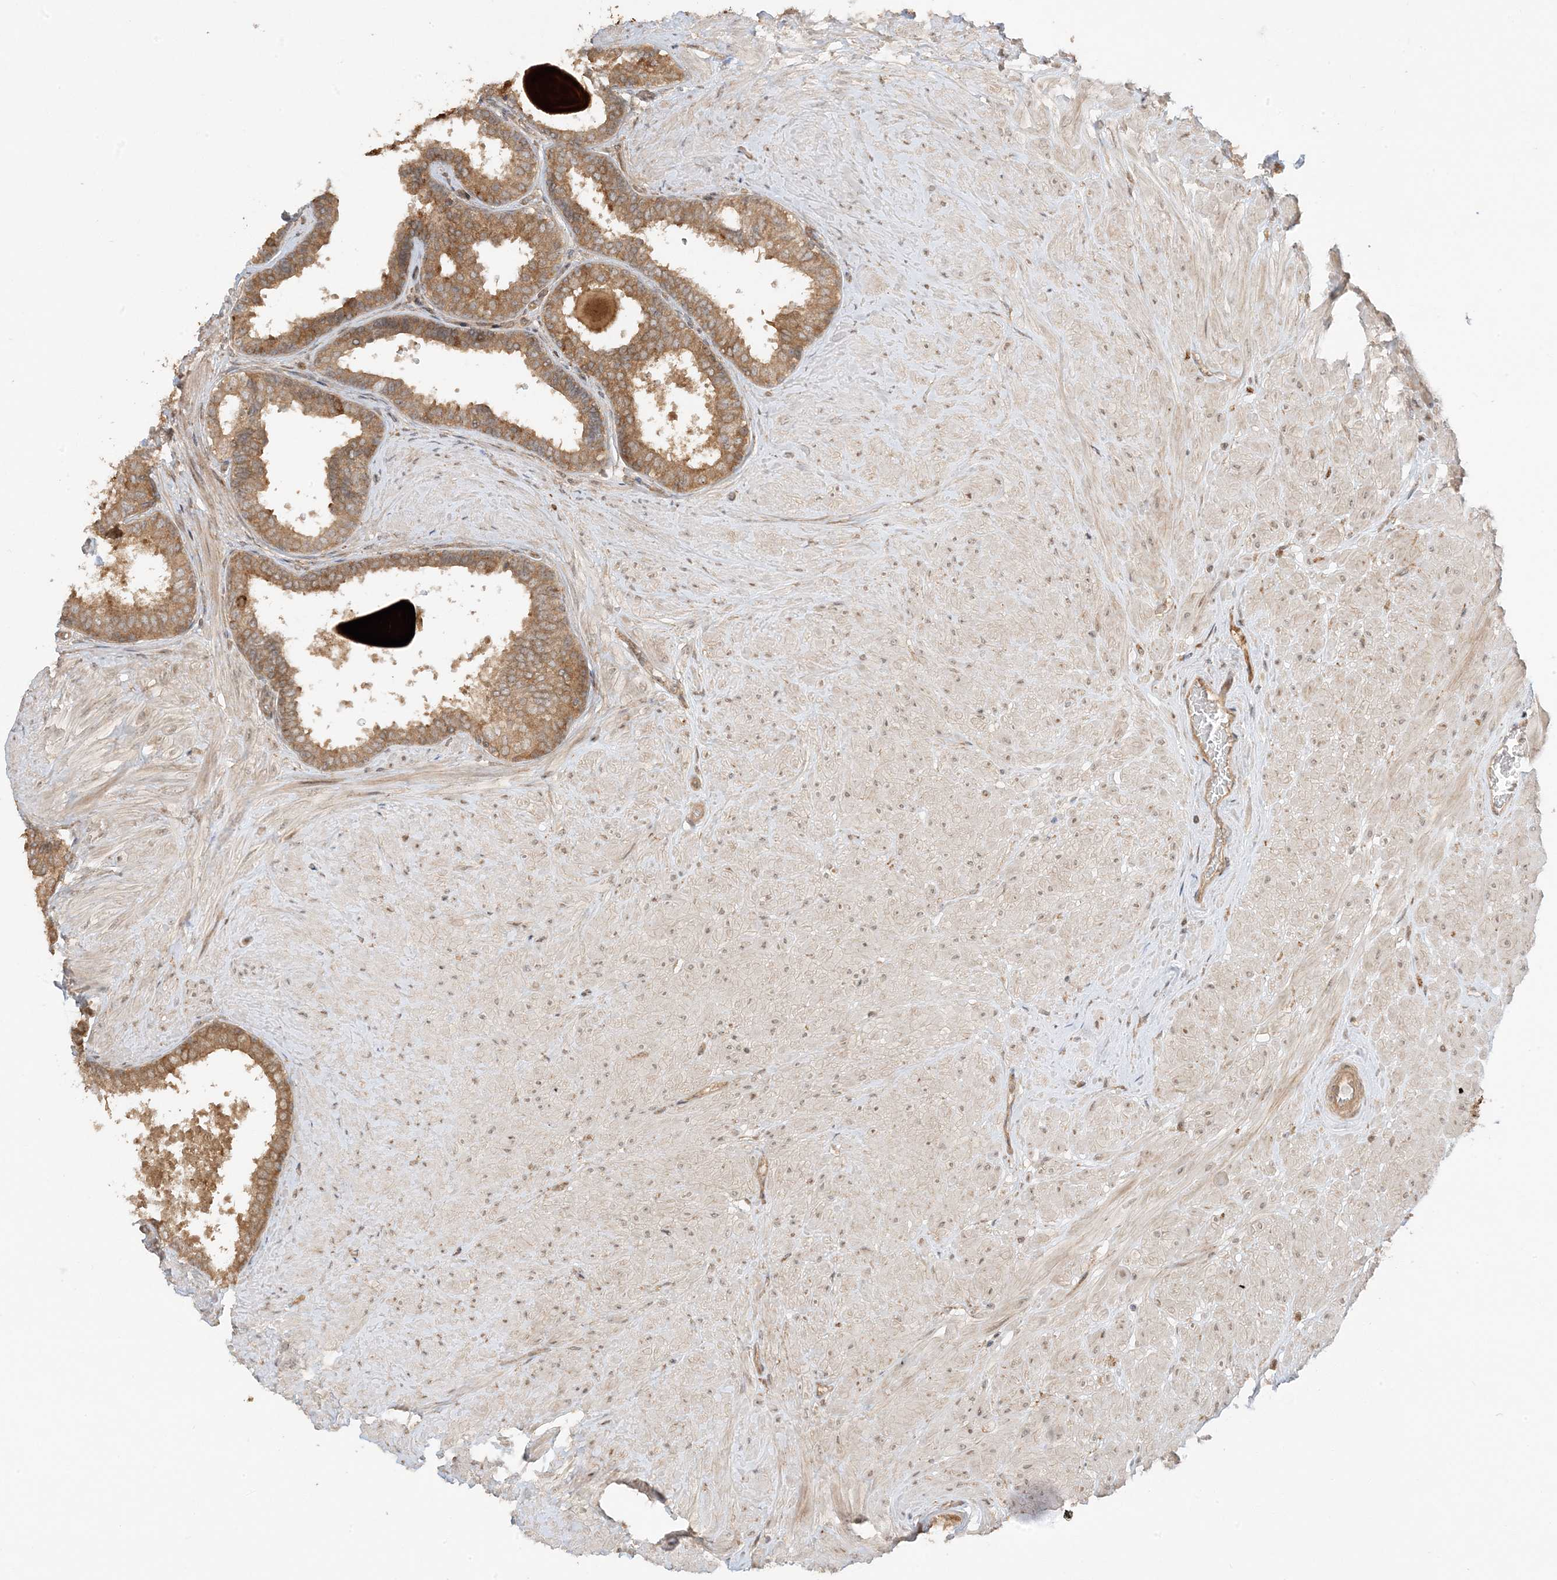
{"staining": {"intensity": "strong", "quantity": ">75%", "location": "cytoplasmic/membranous"}, "tissue": "prostate", "cell_type": "Glandular cells", "image_type": "normal", "snomed": [{"axis": "morphology", "description": "Normal tissue, NOS"}, {"axis": "topography", "description": "Prostate"}], "caption": "Protein staining of unremarkable prostate reveals strong cytoplasmic/membranous positivity in approximately >75% of glandular cells.", "gene": "SCARF2", "patient": {"sex": "male", "age": 48}}